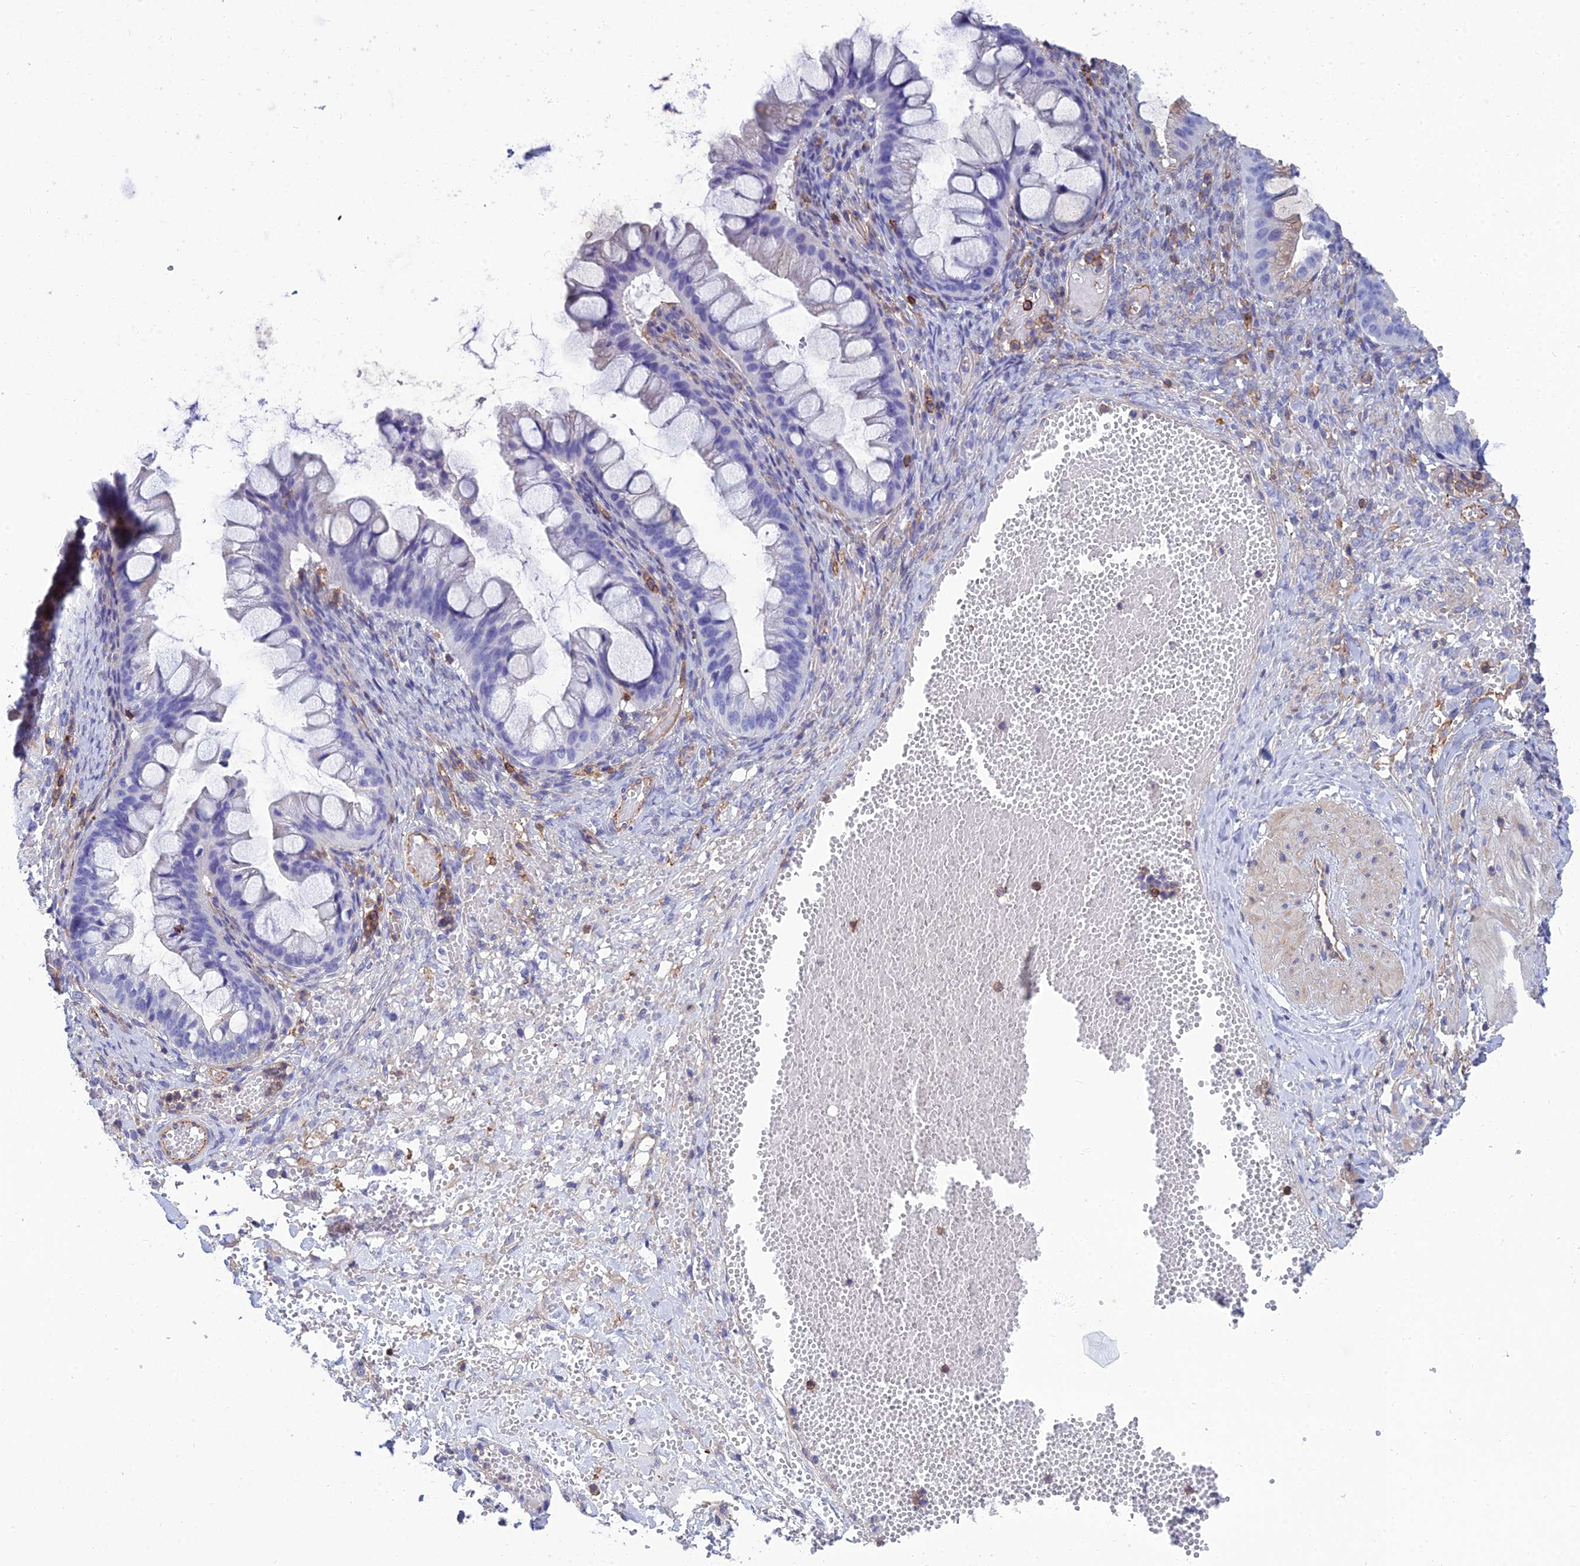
{"staining": {"intensity": "negative", "quantity": "none", "location": "none"}, "tissue": "ovarian cancer", "cell_type": "Tumor cells", "image_type": "cancer", "snomed": [{"axis": "morphology", "description": "Cystadenocarcinoma, mucinous, NOS"}, {"axis": "topography", "description": "Ovary"}], "caption": "This is an immunohistochemistry photomicrograph of human mucinous cystadenocarcinoma (ovarian). There is no staining in tumor cells.", "gene": "PPP1R18", "patient": {"sex": "female", "age": 73}}